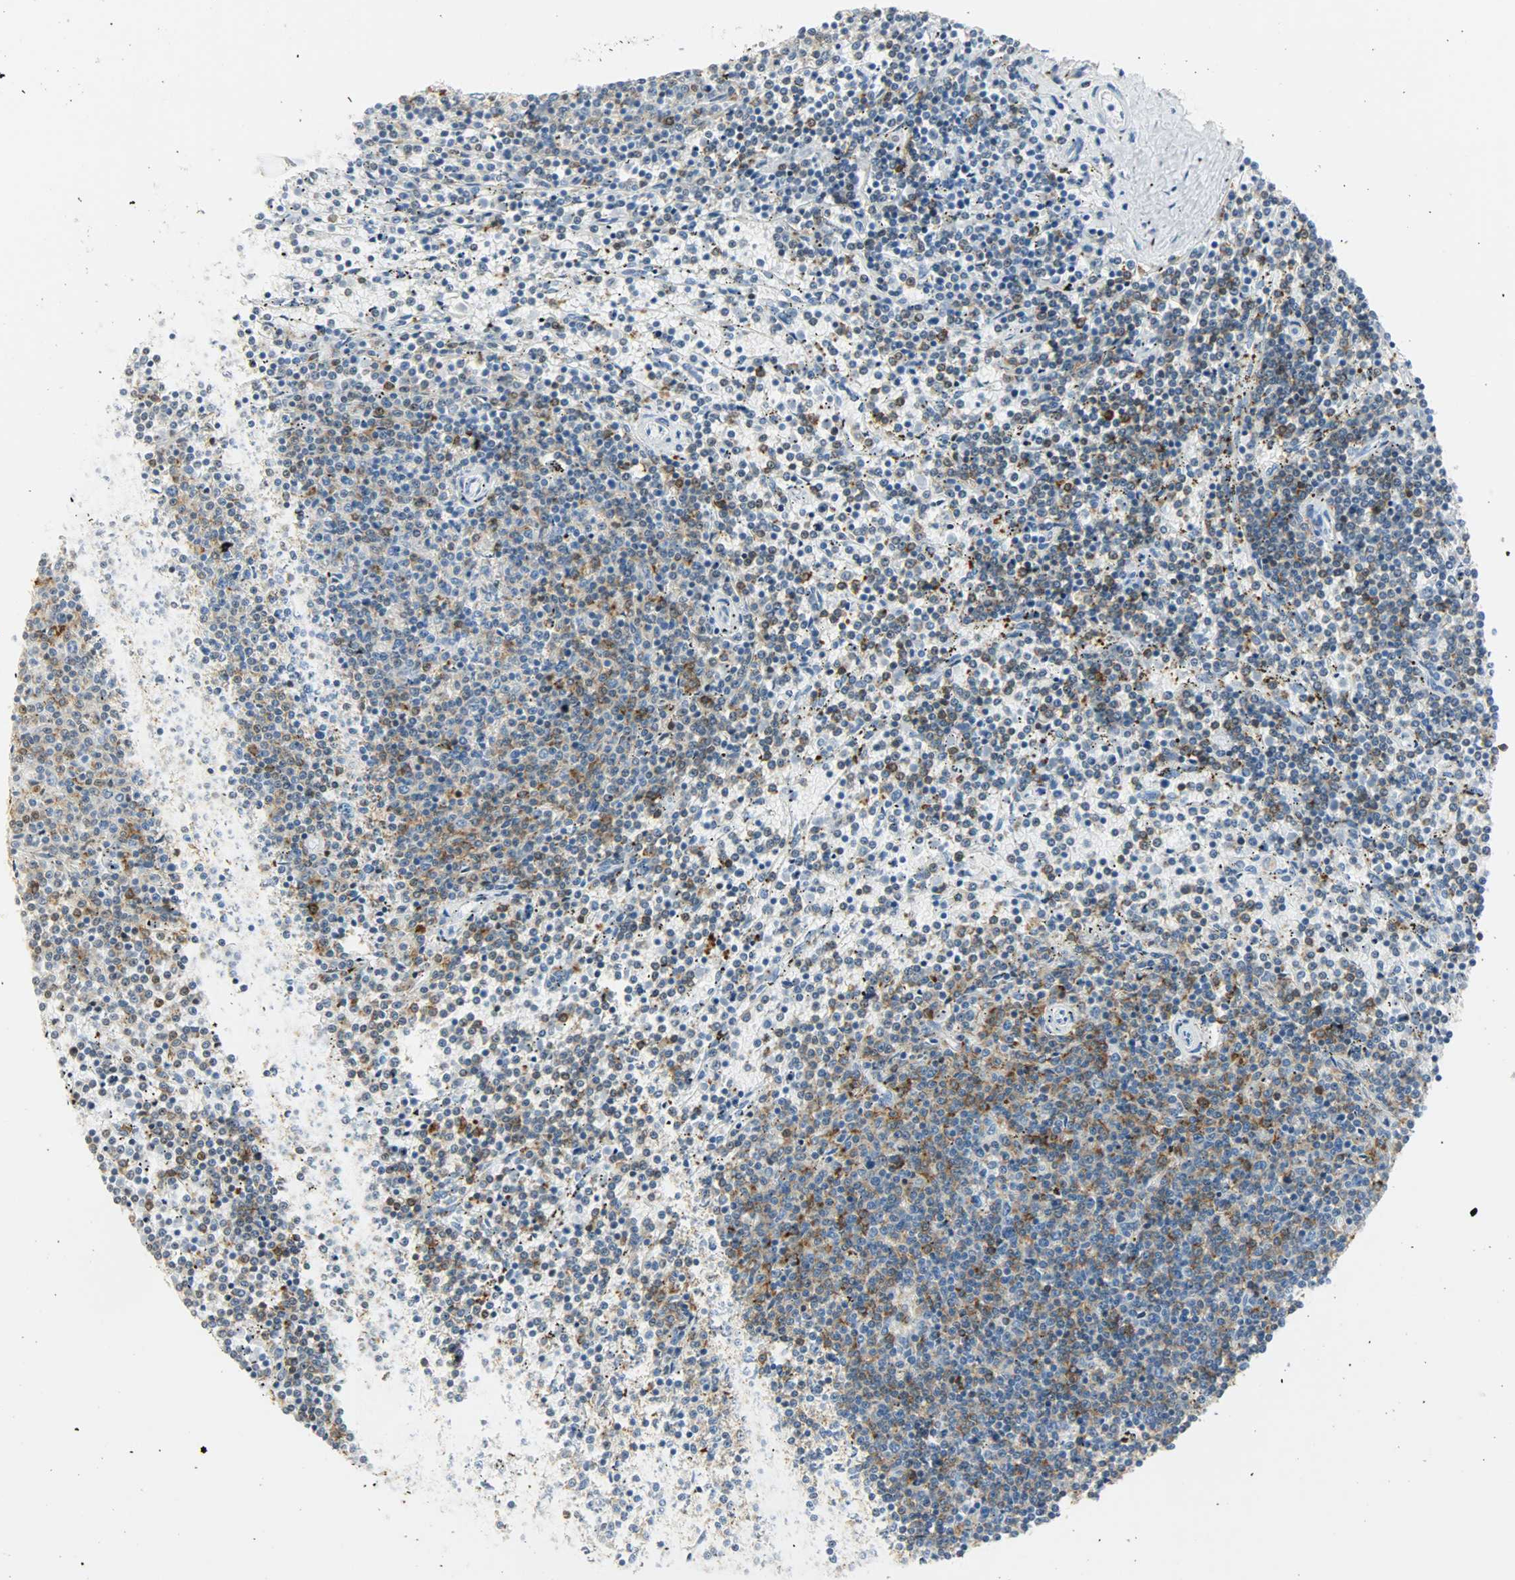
{"staining": {"intensity": "weak", "quantity": "25%-75%", "location": "cytoplasmic/membranous"}, "tissue": "lymphoma", "cell_type": "Tumor cells", "image_type": "cancer", "snomed": [{"axis": "morphology", "description": "Malignant lymphoma, non-Hodgkin's type, Low grade"}, {"axis": "topography", "description": "Spleen"}], "caption": "Weak cytoplasmic/membranous protein staining is seen in approximately 25%-75% of tumor cells in lymphoma.", "gene": "PTPN6", "patient": {"sex": "female", "age": 50}}